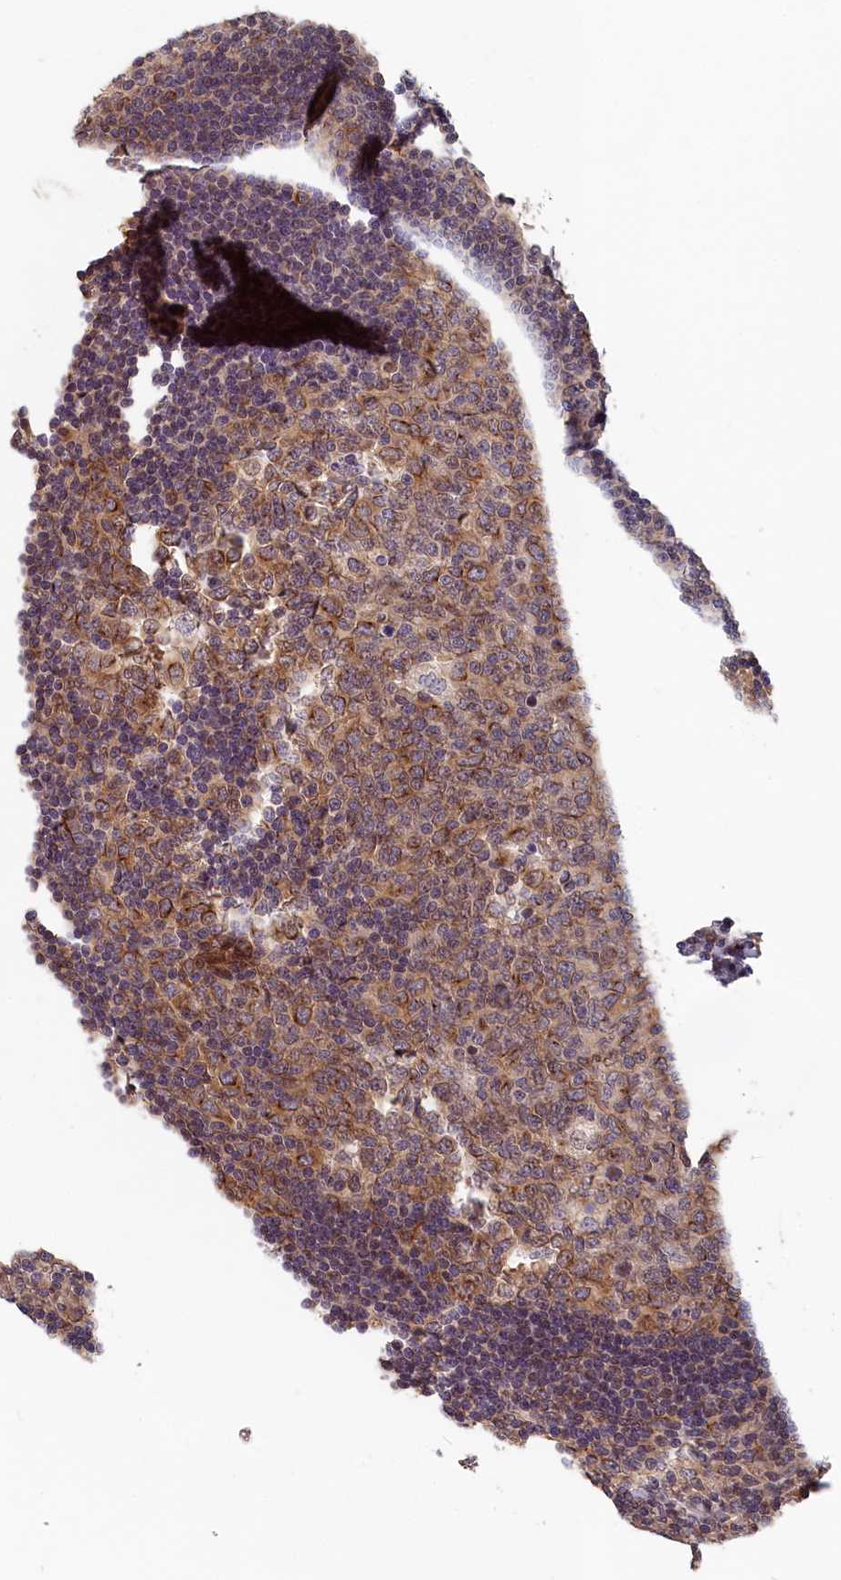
{"staining": {"intensity": "moderate", "quantity": "25%-75%", "location": "cytoplasmic/membranous"}, "tissue": "tonsil", "cell_type": "Germinal center cells", "image_type": "normal", "snomed": [{"axis": "morphology", "description": "Normal tissue, NOS"}, {"axis": "topography", "description": "Tonsil"}], "caption": "DAB immunohistochemical staining of normal human tonsil demonstrates moderate cytoplasmic/membranous protein positivity in about 25%-75% of germinal center cells.", "gene": "TMEM116", "patient": {"sex": "male", "age": 17}}